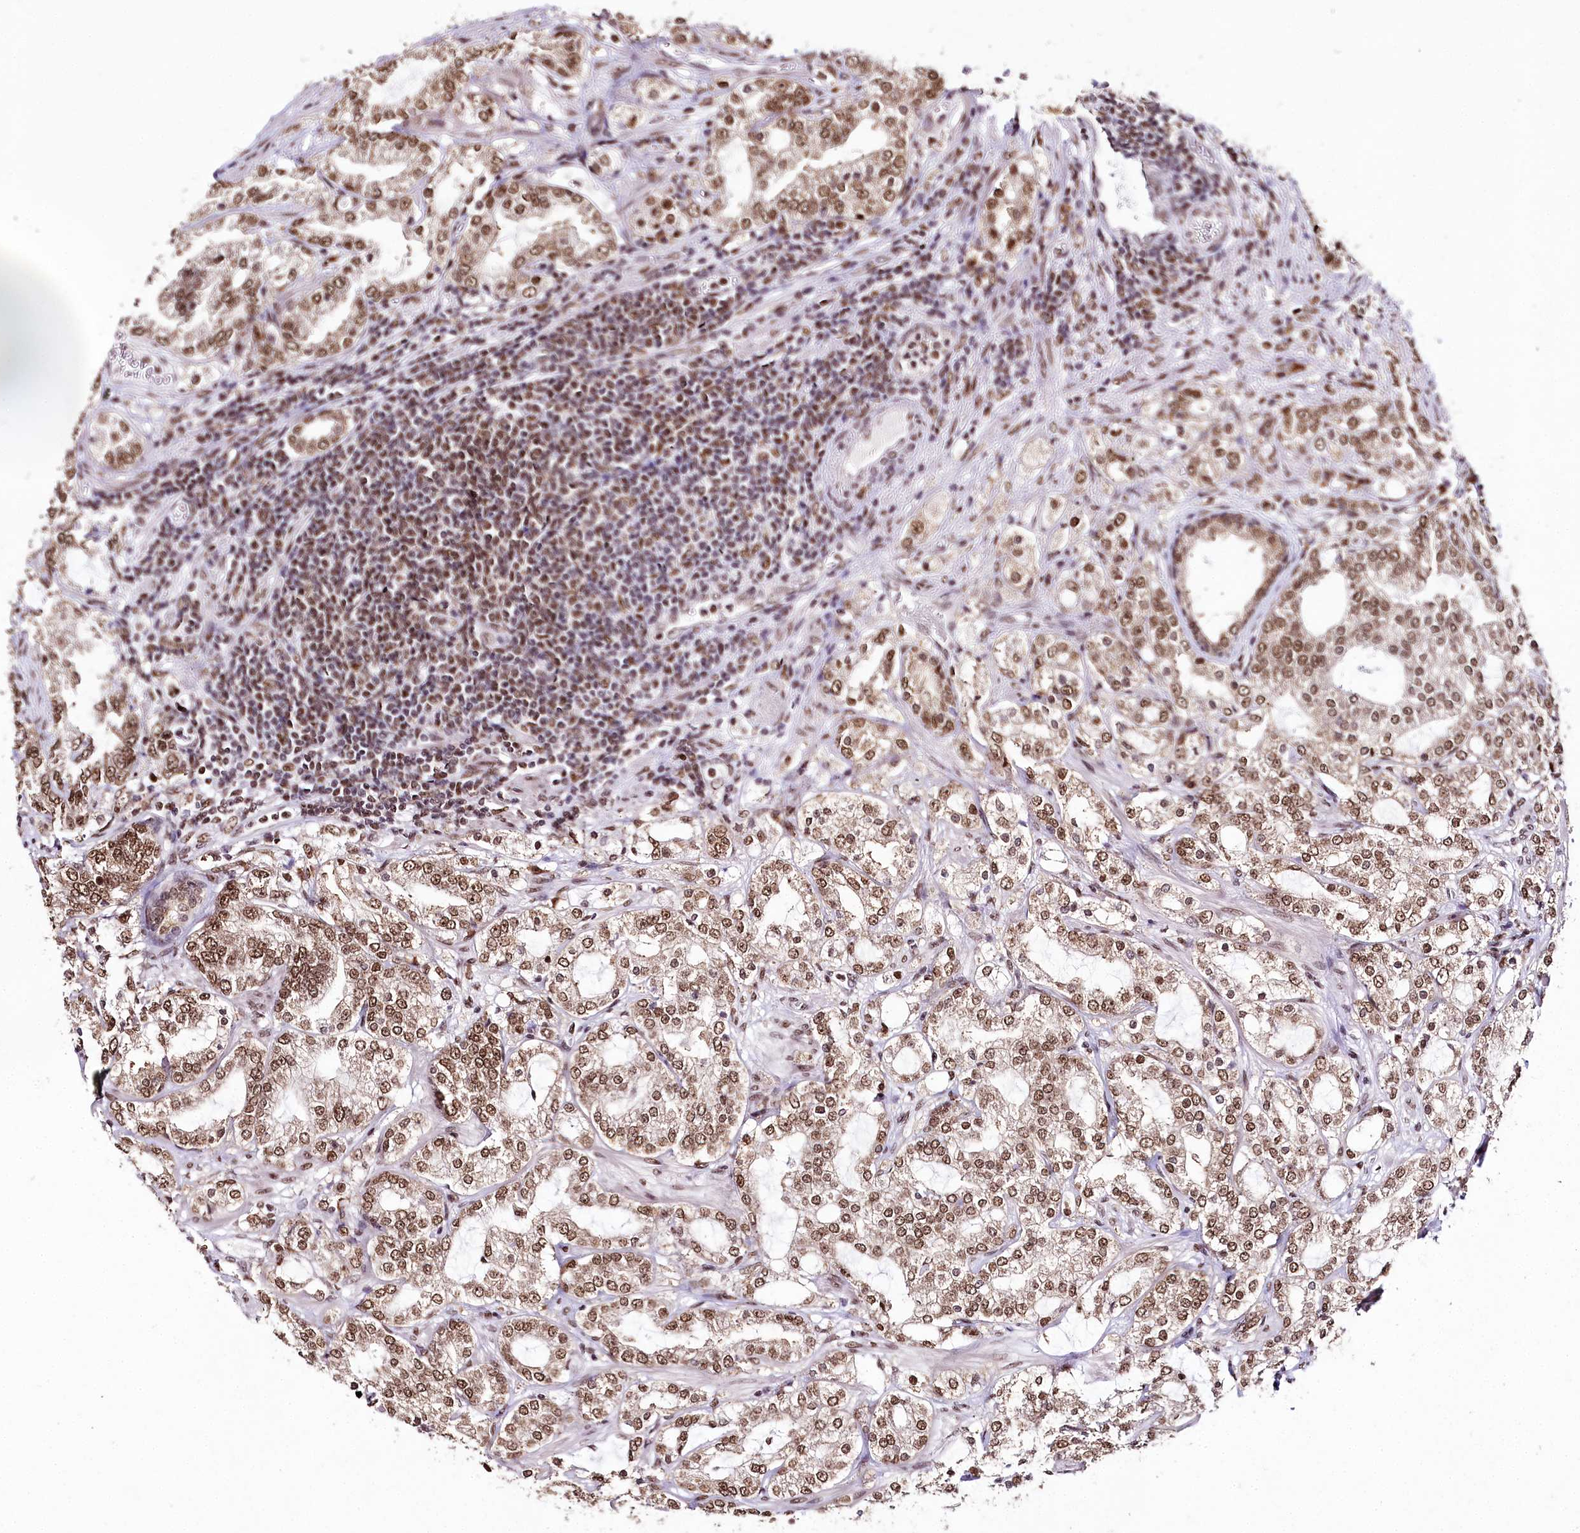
{"staining": {"intensity": "strong", "quantity": ">75%", "location": "cytoplasmic/membranous,nuclear"}, "tissue": "prostate cancer", "cell_type": "Tumor cells", "image_type": "cancer", "snomed": [{"axis": "morphology", "description": "Adenocarcinoma, High grade"}, {"axis": "topography", "description": "Prostate"}], "caption": "Adenocarcinoma (high-grade) (prostate) tissue demonstrates strong cytoplasmic/membranous and nuclear staining in approximately >75% of tumor cells Using DAB (brown) and hematoxylin (blue) stains, captured at high magnification using brightfield microscopy.", "gene": "SMARCE1", "patient": {"sex": "male", "age": 64}}